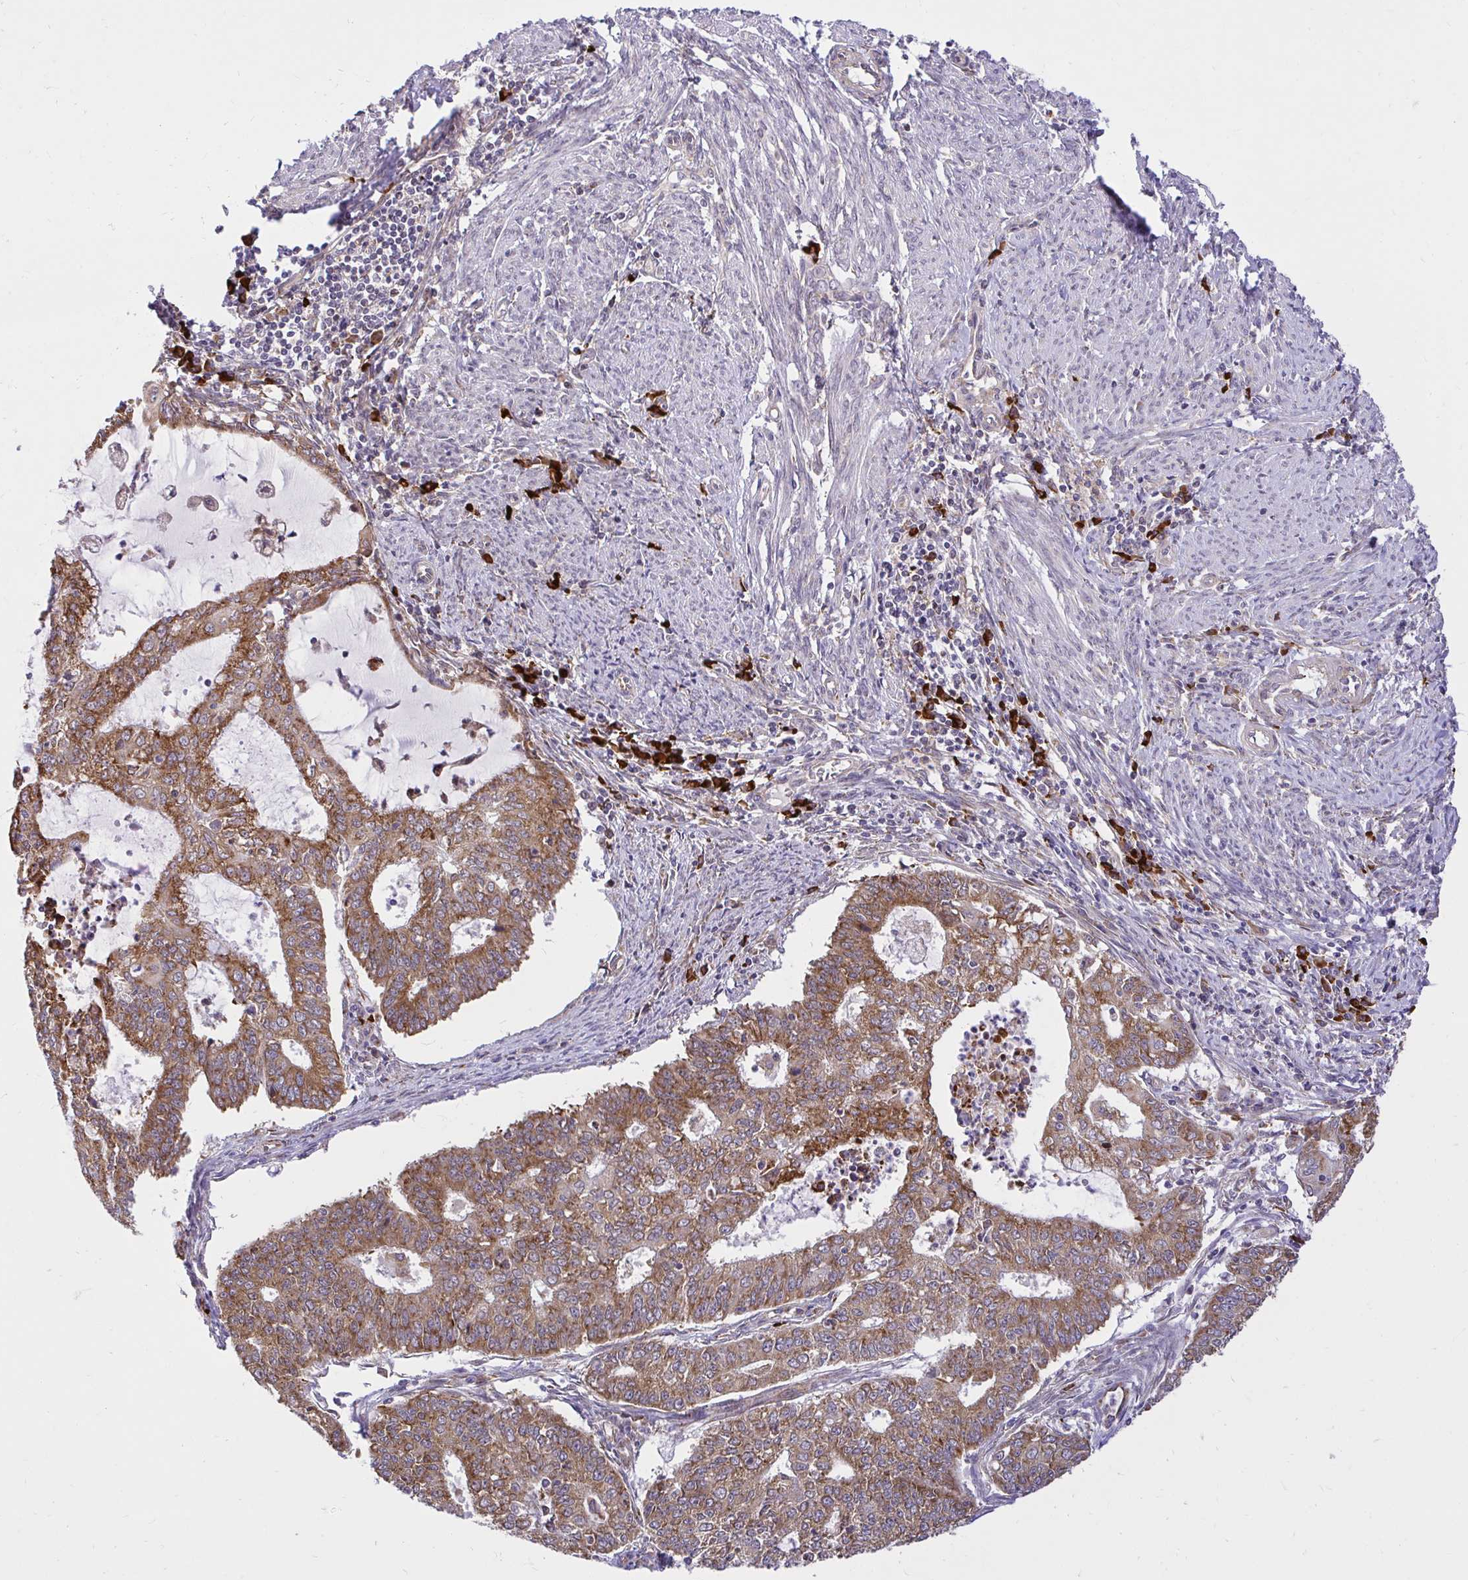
{"staining": {"intensity": "moderate", "quantity": ">75%", "location": "cytoplasmic/membranous"}, "tissue": "endometrial cancer", "cell_type": "Tumor cells", "image_type": "cancer", "snomed": [{"axis": "morphology", "description": "Adenocarcinoma, NOS"}, {"axis": "topography", "description": "Endometrium"}], "caption": "Immunohistochemical staining of human adenocarcinoma (endometrial) displays medium levels of moderate cytoplasmic/membranous staining in approximately >75% of tumor cells.", "gene": "NAALAD2", "patient": {"sex": "female", "age": 61}}